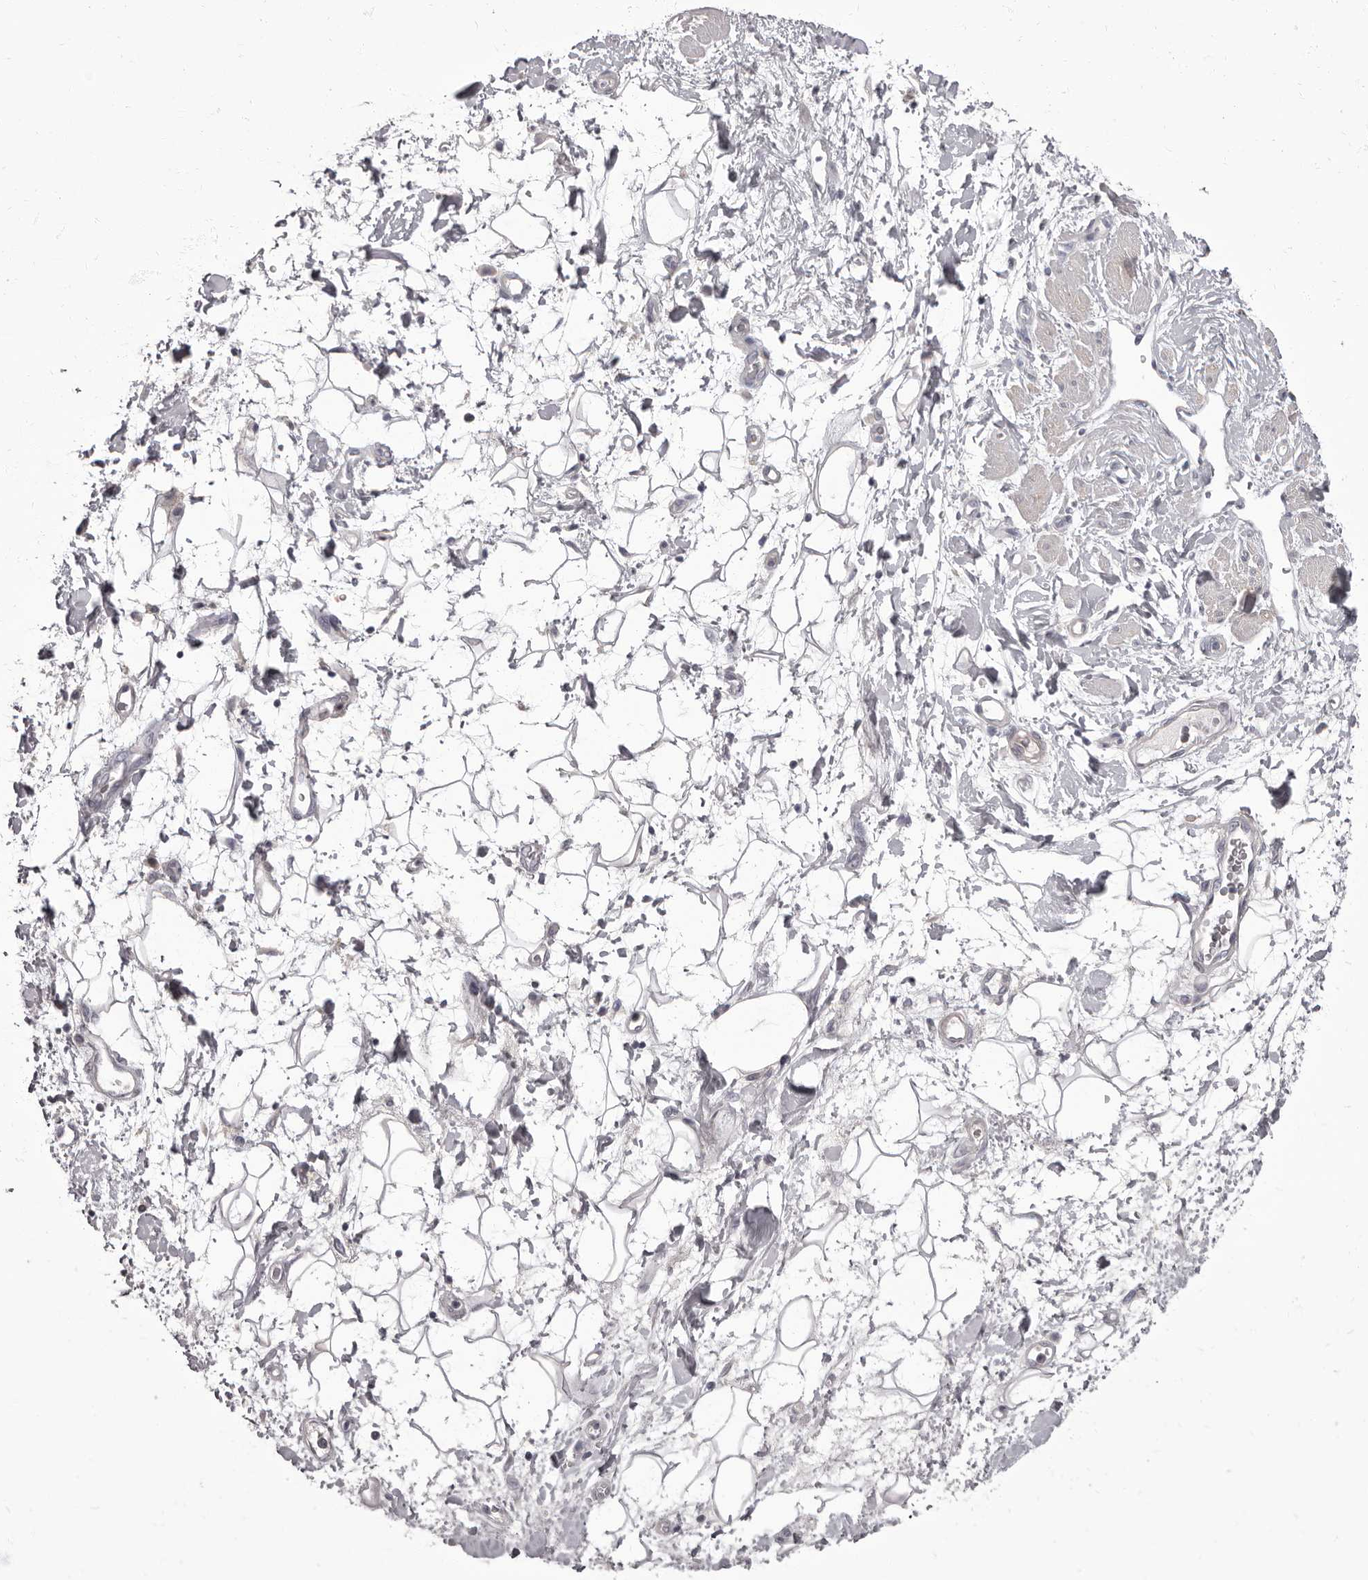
{"staining": {"intensity": "negative", "quantity": "none", "location": "none"}, "tissue": "adipose tissue", "cell_type": "Adipocytes", "image_type": "normal", "snomed": [{"axis": "morphology", "description": "Normal tissue, NOS"}, {"axis": "morphology", "description": "Adenocarcinoma, NOS"}, {"axis": "topography", "description": "Pancreas"}, {"axis": "topography", "description": "Peripheral nerve tissue"}], "caption": "Adipocytes show no significant protein expression in benign adipose tissue. Nuclei are stained in blue.", "gene": "APEH", "patient": {"sex": "male", "age": 59}}